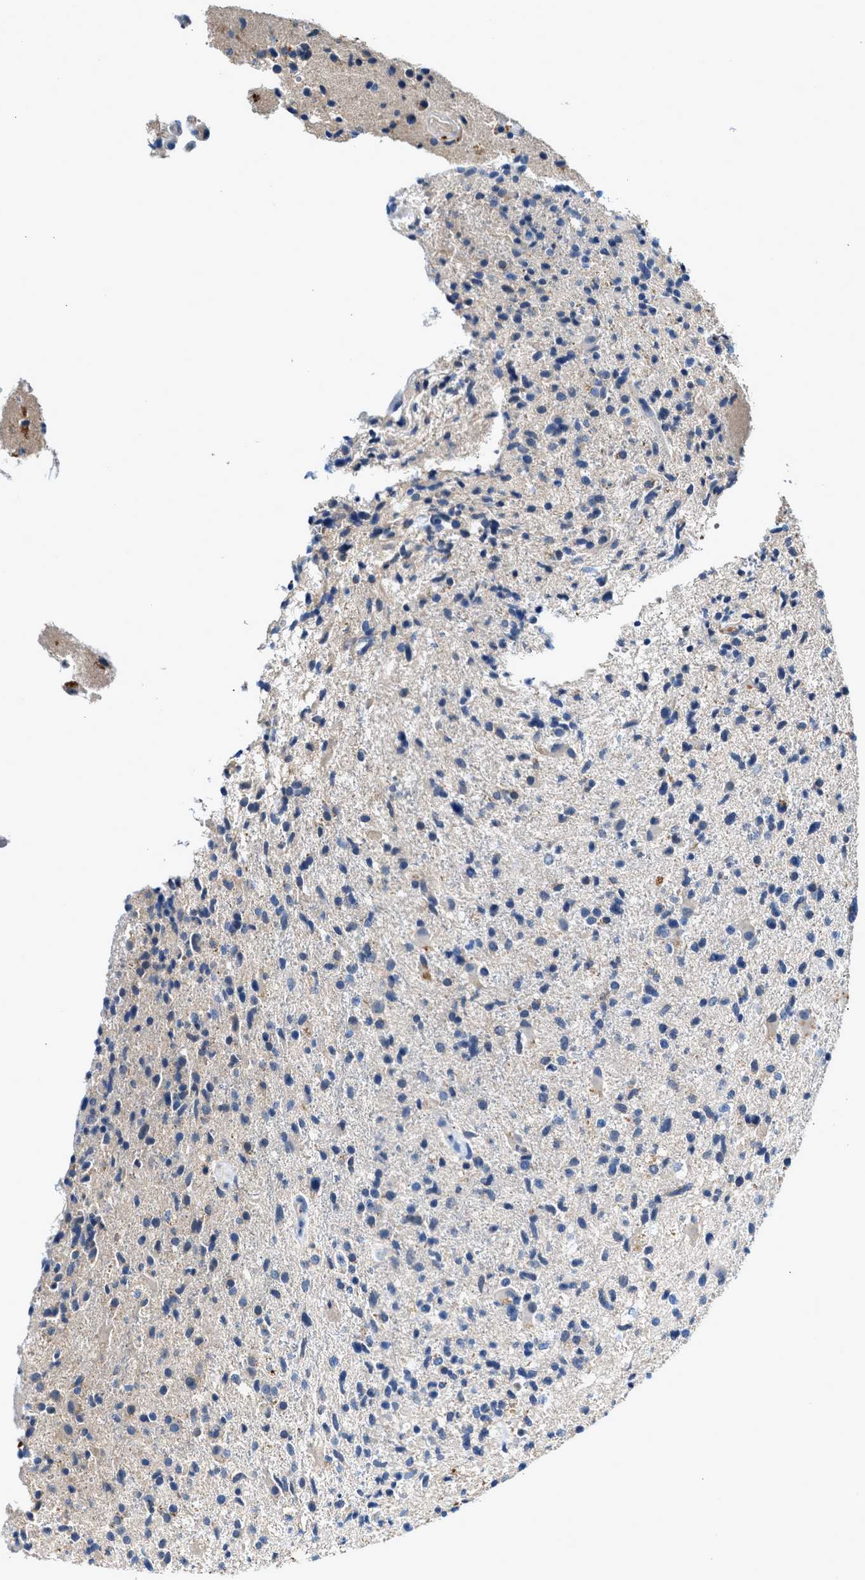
{"staining": {"intensity": "negative", "quantity": "none", "location": "none"}, "tissue": "glioma", "cell_type": "Tumor cells", "image_type": "cancer", "snomed": [{"axis": "morphology", "description": "Glioma, malignant, High grade"}, {"axis": "topography", "description": "Brain"}], "caption": "Immunohistochemical staining of malignant high-grade glioma exhibits no significant positivity in tumor cells.", "gene": "RWDD2B", "patient": {"sex": "male", "age": 72}}